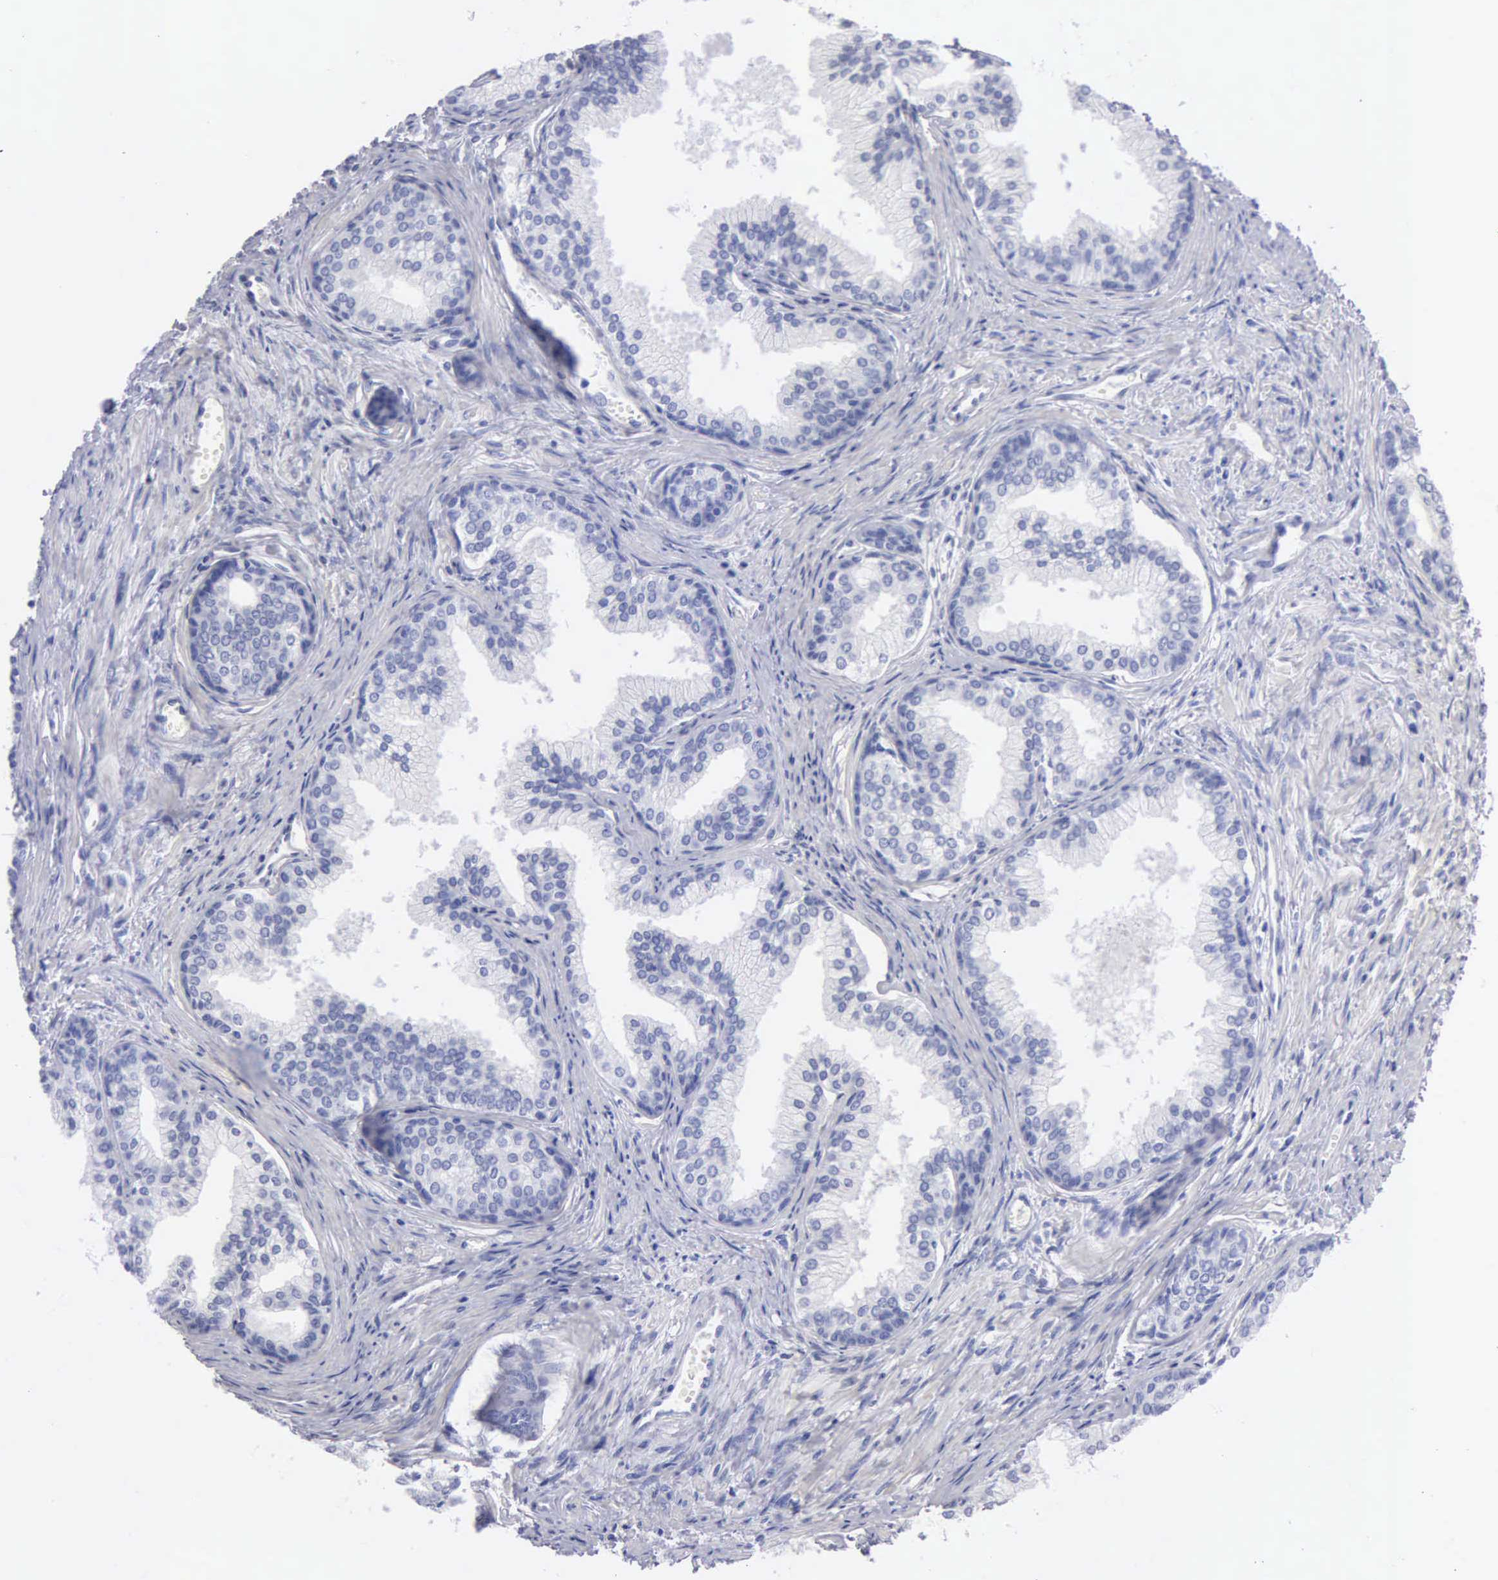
{"staining": {"intensity": "negative", "quantity": "none", "location": "none"}, "tissue": "prostate", "cell_type": "Glandular cells", "image_type": "normal", "snomed": [{"axis": "morphology", "description": "Normal tissue, NOS"}, {"axis": "topography", "description": "Prostate"}], "caption": "IHC of normal human prostate demonstrates no expression in glandular cells.", "gene": "CTSG", "patient": {"sex": "male", "age": 68}}